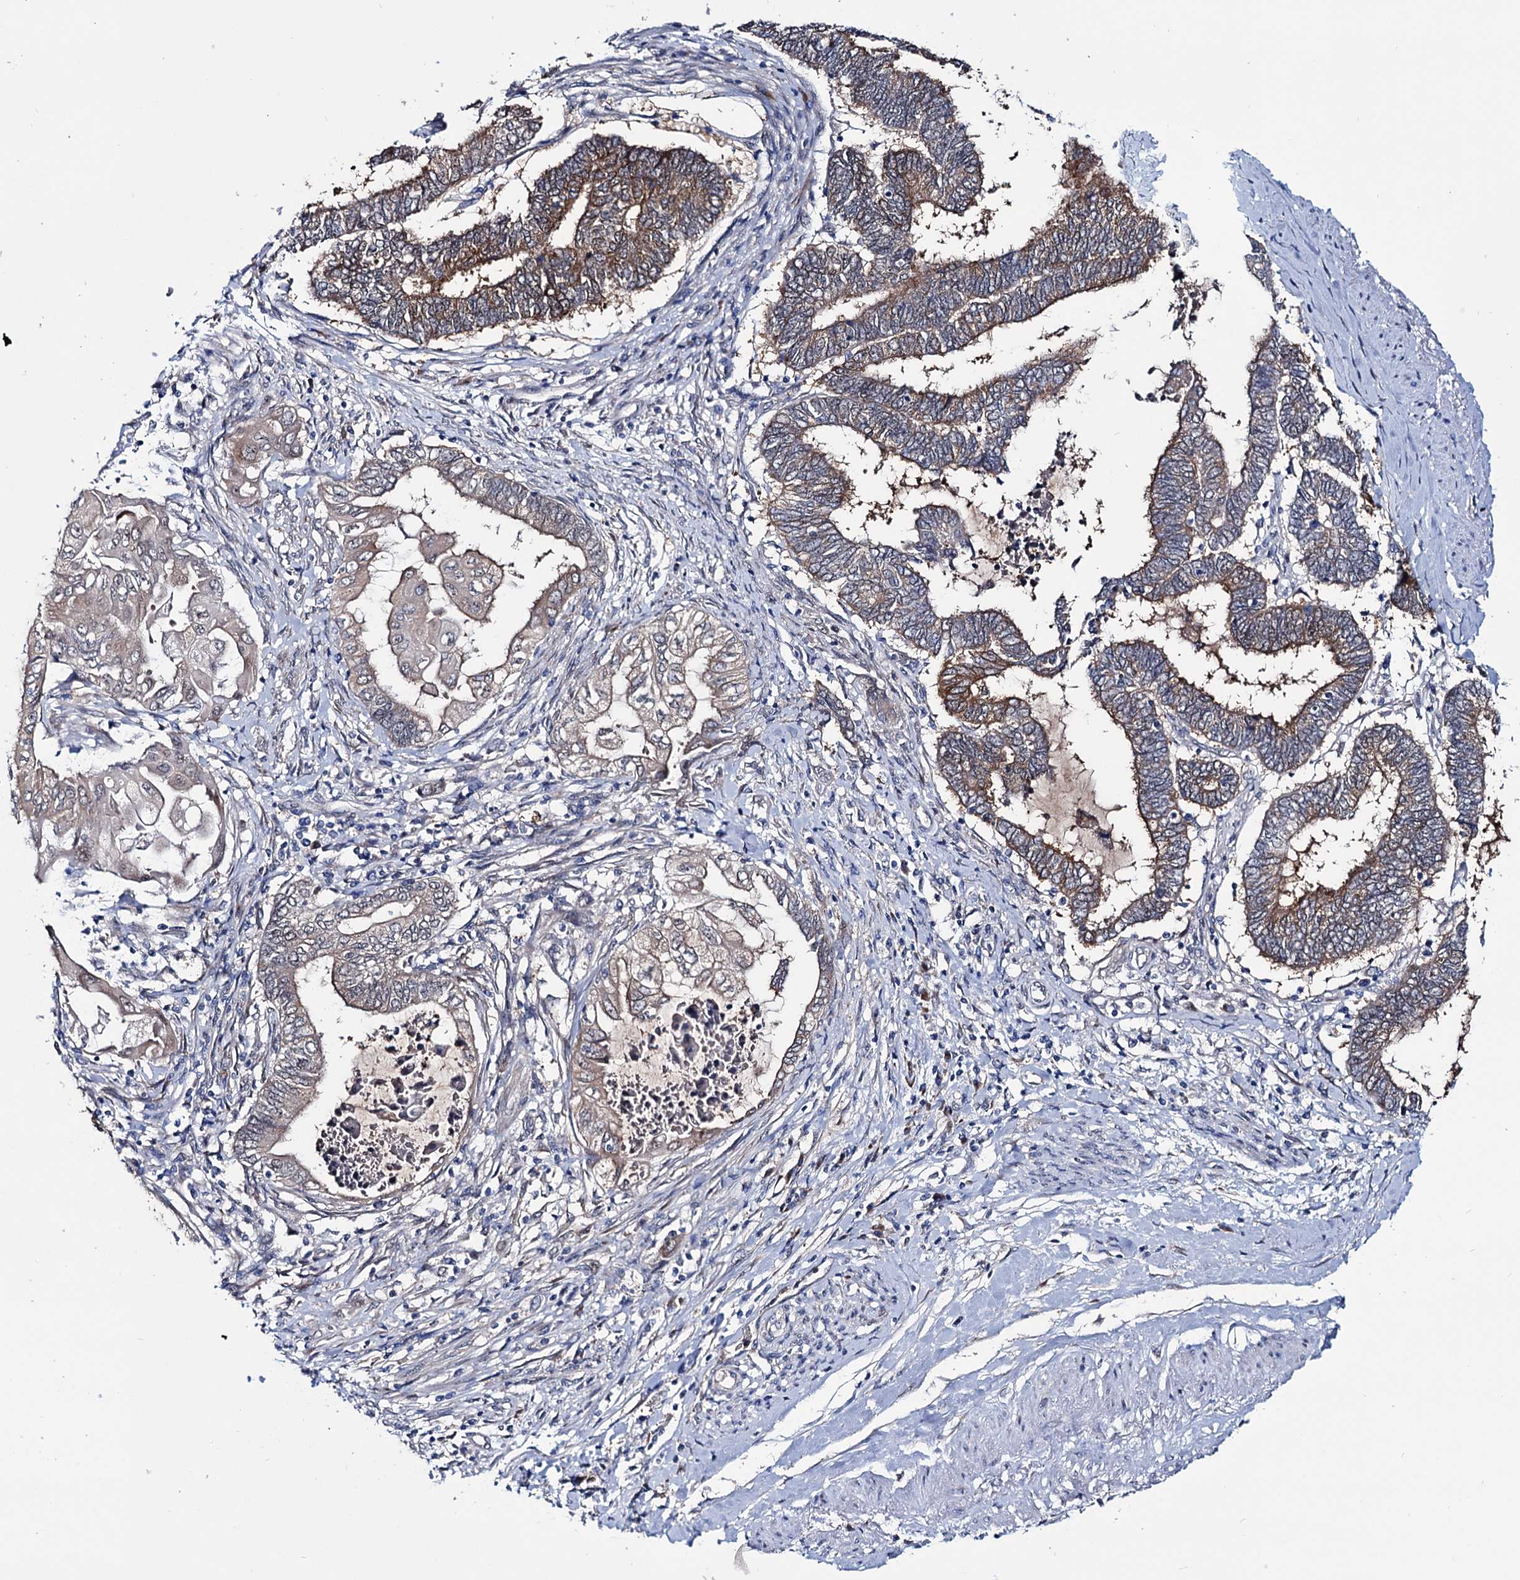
{"staining": {"intensity": "moderate", "quantity": "25%-75%", "location": "cytoplasmic/membranous"}, "tissue": "endometrial cancer", "cell_type": "Tumor cells", "image_type": "cancer", "snomed": [{"axis": "morphology", "description": "Adenocarcinoma, NOS"}, {"axis": "topography", "description": "Uterus"}, {"axis": "topography", "description": "Endometrium"}], "caption": "Immunohistochemical staining of human adenocarcinoma (endometrial) demonstrates medium levels of moderate cytoplasmic/membranous positivity in about 25%-75% of tumor cells.", "gene": "EYA4", "patient": {"sex": "female", "age": 70}}